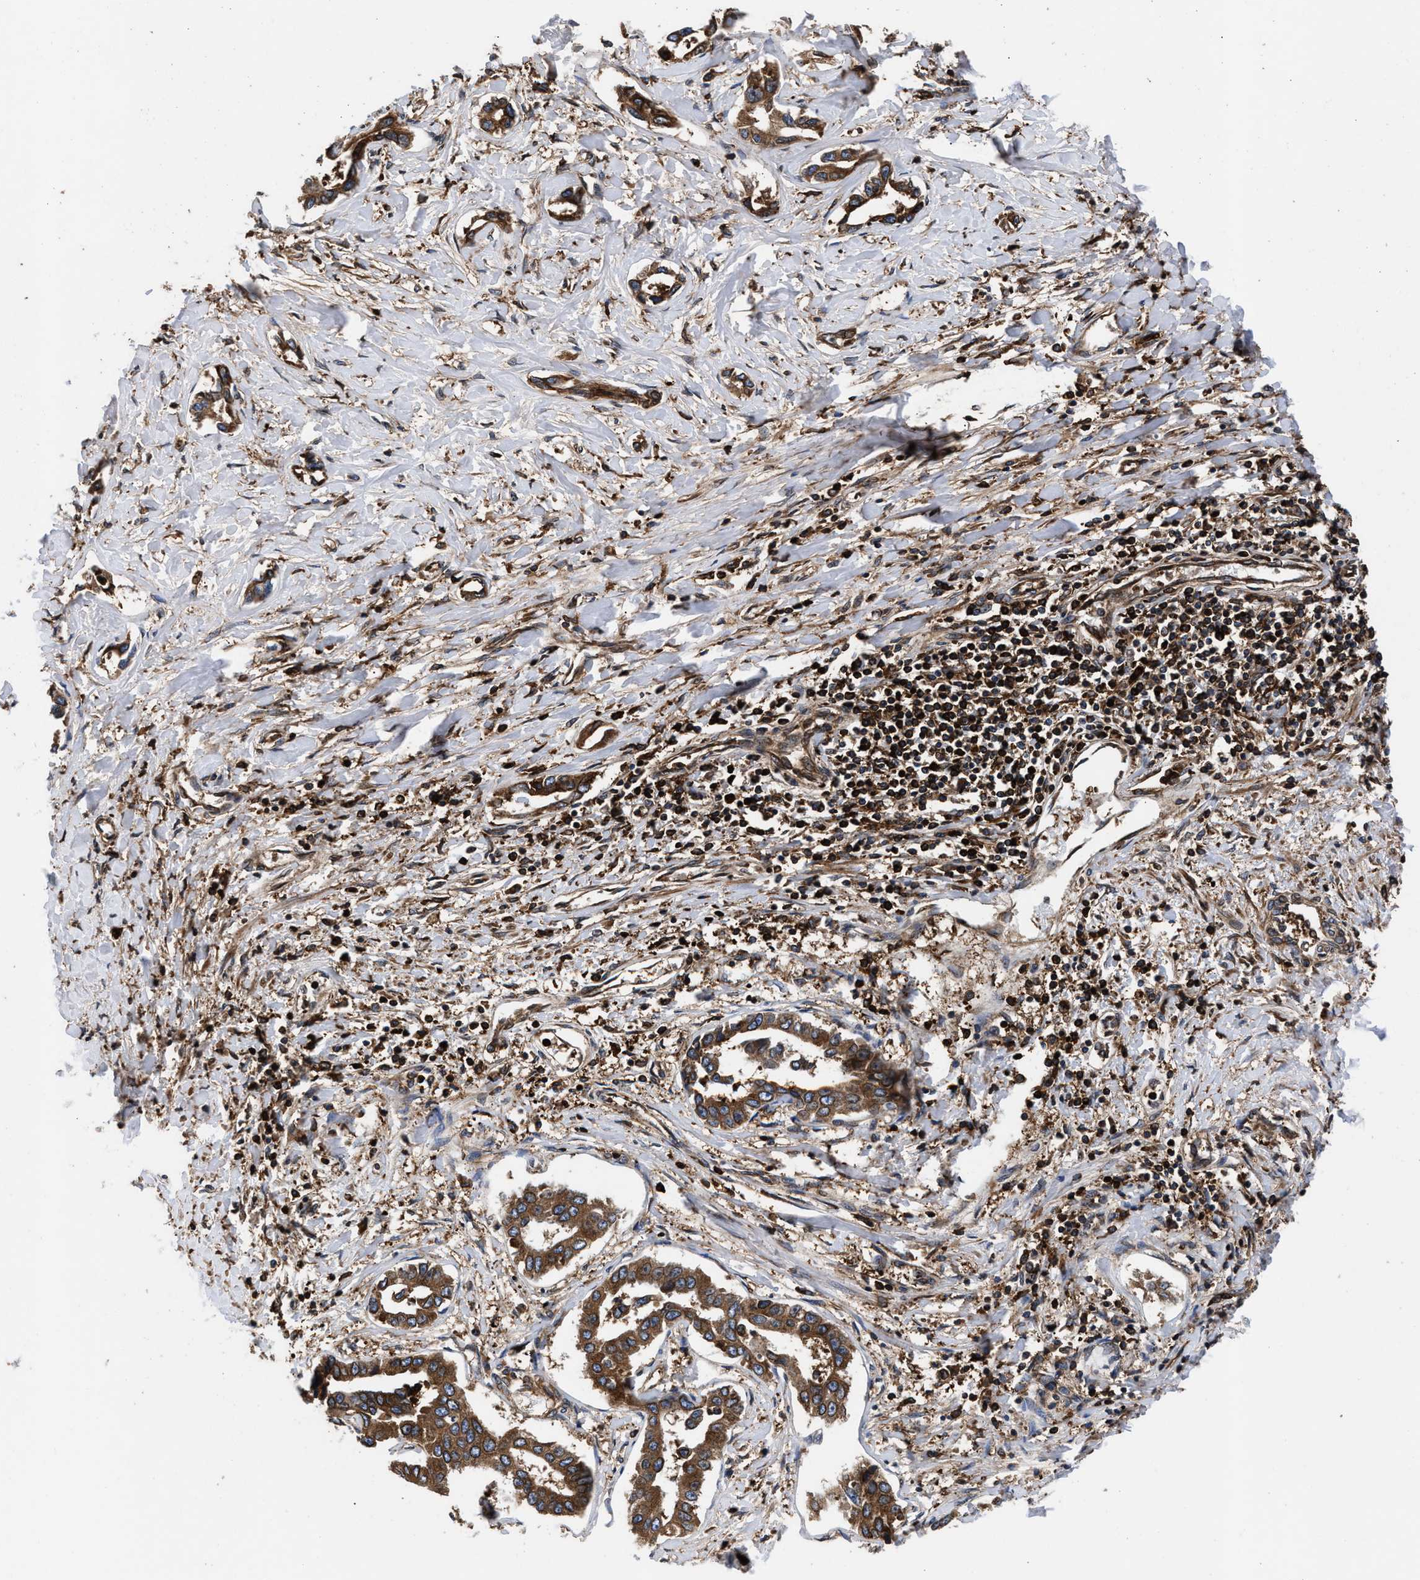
{"staining": {"intensity": "strong", "quantity": ">75%", "location": "cytoplasmic/membranous"}, "tissue": "liver cancer", "cell_type": "Tumor cells", "image_type": "cancer", "snomed": [{"axis": "morphology", "description": "Cholangiocarcinoma"}, {"axis": "topography", "description": "Liver"}], "caption": "An IHC photomicrograph of tumor tissue is shown. Protein staining in brown highlights strong cytoplasmic/membranous positivity in cholangiocarcinoma (liver) within tumor cells.", "gene": "KYAT1", "patient": {"sex": "male", "age": 59}}